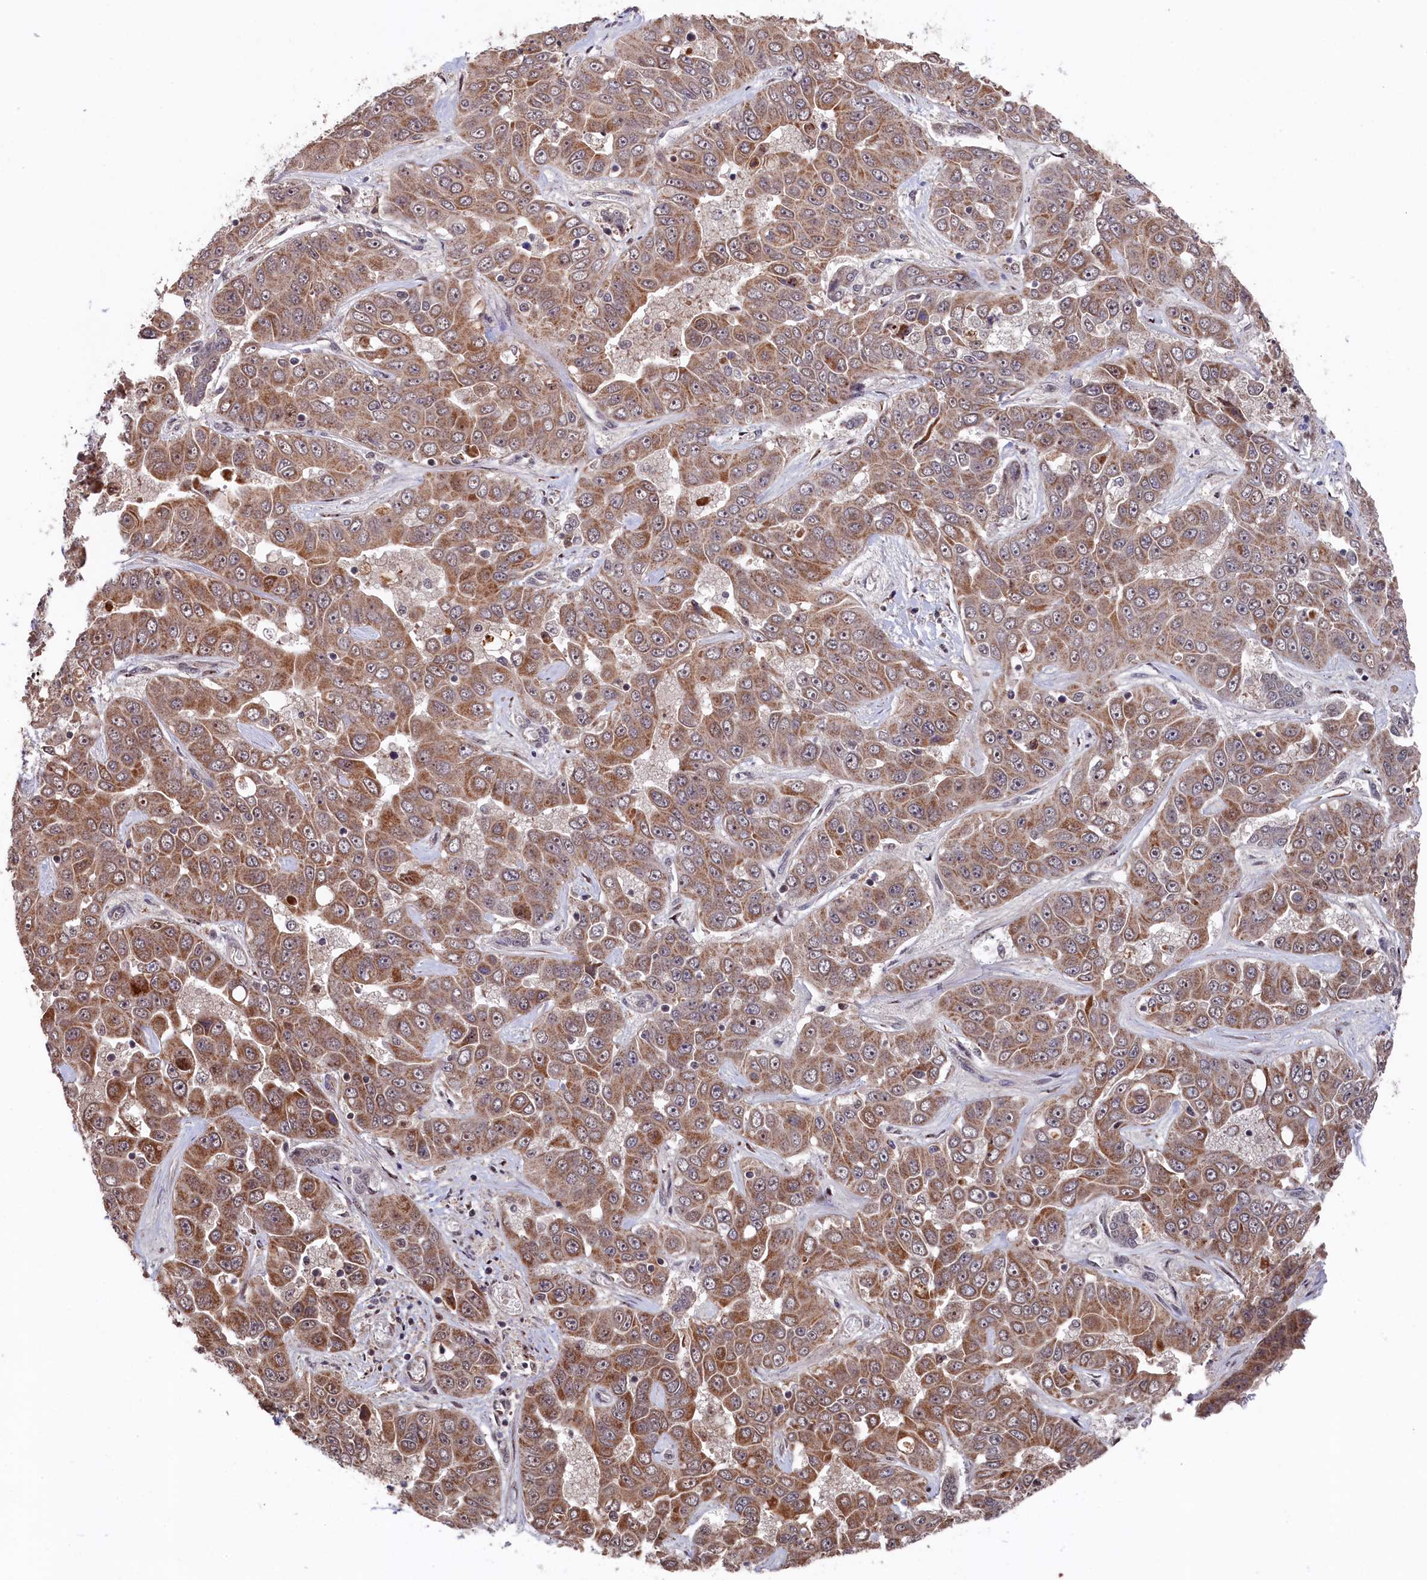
{"staining": {"intensity": "moderate", "quantity": ">75%", "location": "cytoplasmic/membranous"}, "tissue": "liver cancer", "cell_type": "Tumor cells", "image_type": "cancer", "snomed": [{"axis": "morphology", "description": "Cholangiocarcinoma"}, {"axis": "topography", "description": "Liver"}], "caption": "Liver cancer was stained to show a protein in brown. There is medium levels of moderate cytoplasmic/membranous expression in about >75% of tumor cells. Using DAB (3,3'-diaminobenzidine) (brown) and hematoxylin (blue) stains, captured at high magnification using brightfield microscopy.", "gene": "CLPX", "patient": {"sex": "female", "age": 52}}